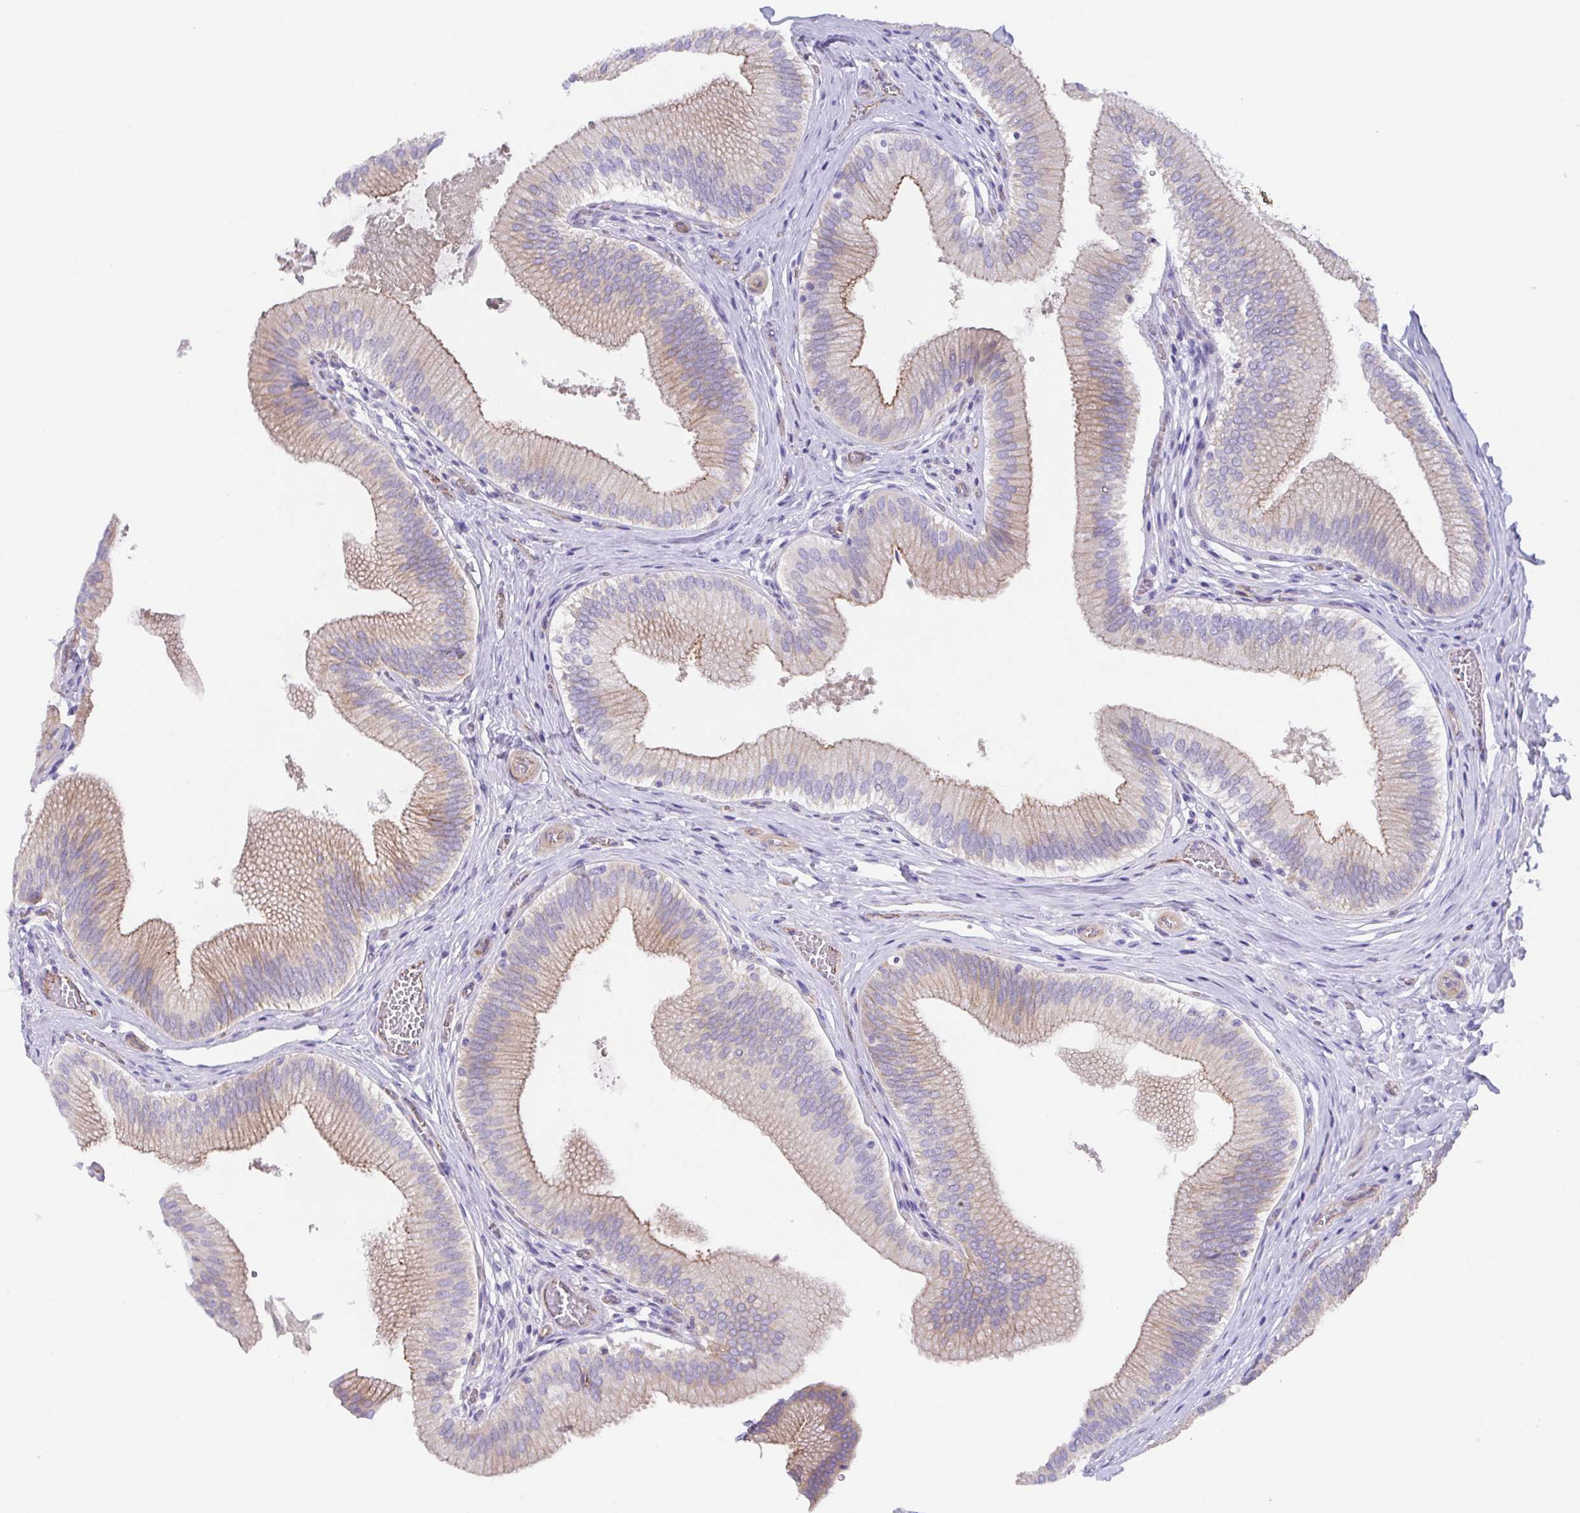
{"staining": {"intensity": "moderate", "quantity": "25%-75%", "location": "cytoplasmic/membranous"}, "tissue": "gallbladder", "cell_type": "Glandular cells", "image_type": "normal", "snomed": [{"axis": "morphology", "description": "Normal tissue, NOS"}, {"axis": "topography", "description": "Gallbladder"}], "caption": "IHC (DAB) staining of normal gallbladder demonstrates moderate cytoplasmic/membranous protein positivity in about 25%-75% of glandular cells.", "gene": "TRAM2", "patient": {"sex": "male", "age": 17}}